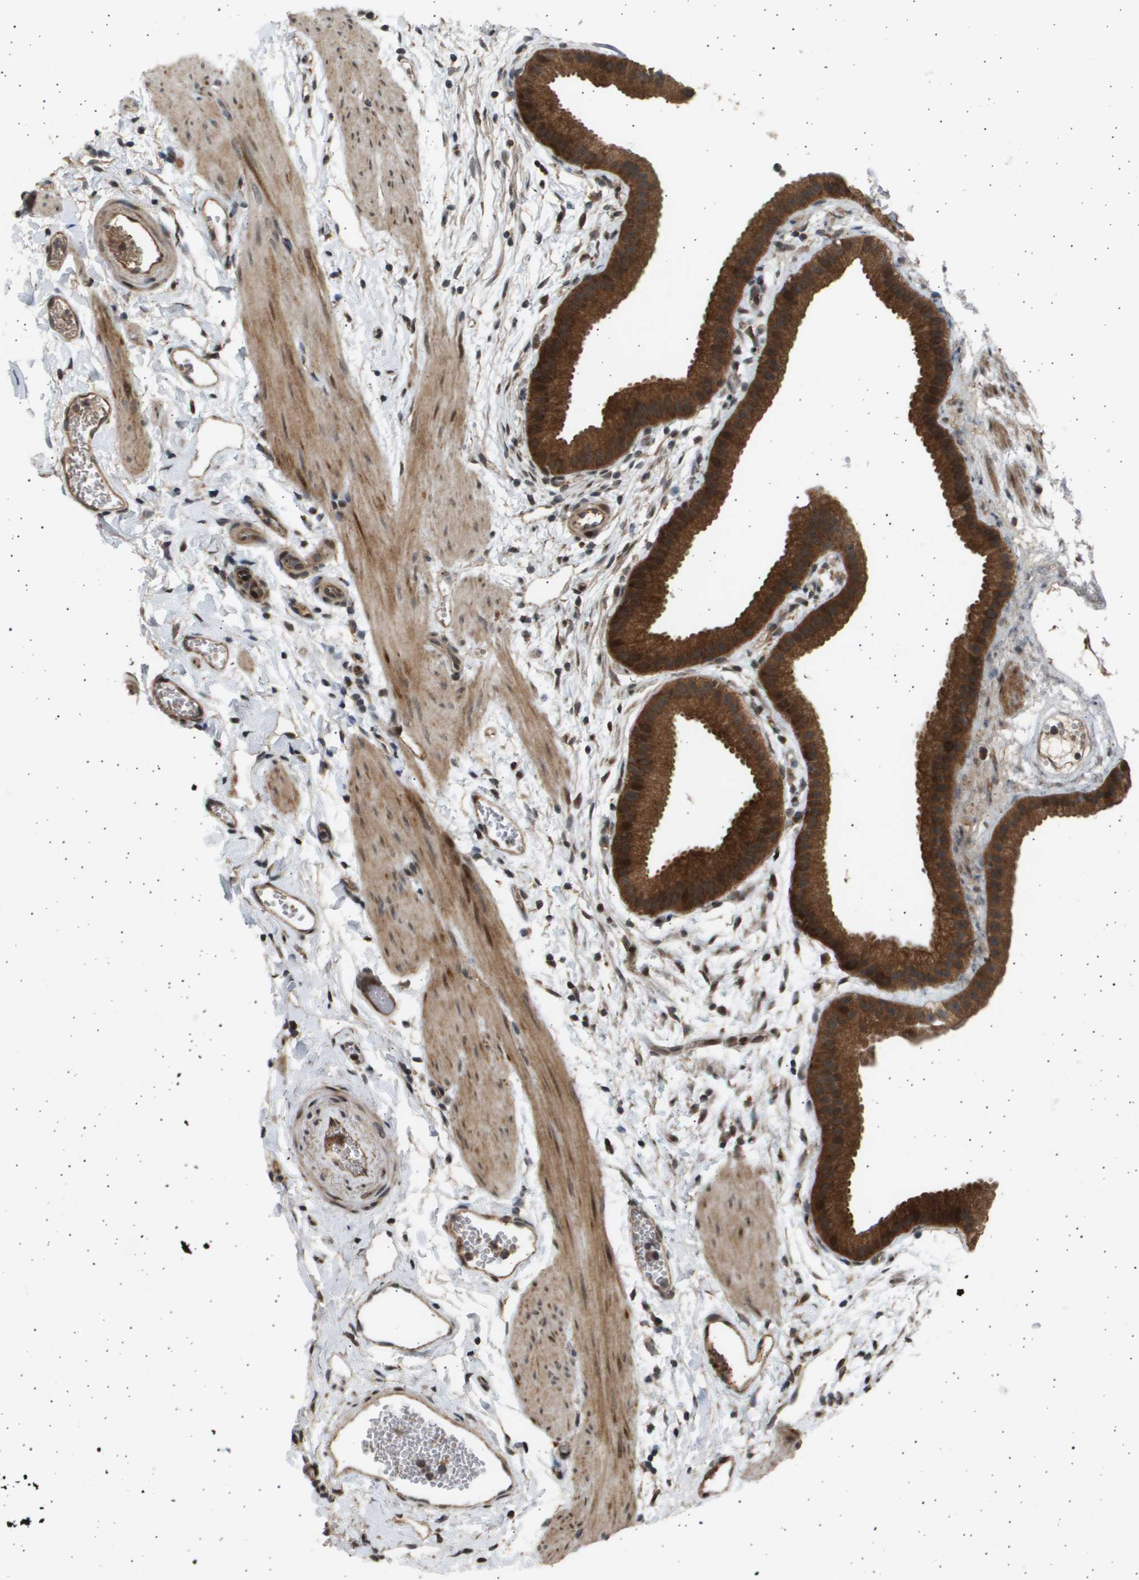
{"staining": {"intensity": "strong", "quantity": ">75%", "location": "cytoplasmic/membranous"}, "tissue": "gallbladder", "cell_type": "Glandular cells", "image_type": "normal", "snomed": [{"axis": "morphology", "description": "Normal tissue, NOS"}, {"axis": "topography", "description": "Gallbladder"}], "caption": "Immunohistochemical staining of benign gallbladder shows high levels of strong cytoplasmic/membranous expression in approximately >75% of glandular cells.", "gene": "TNRC6A", "patient": {"sex": "female", "age": 64}}